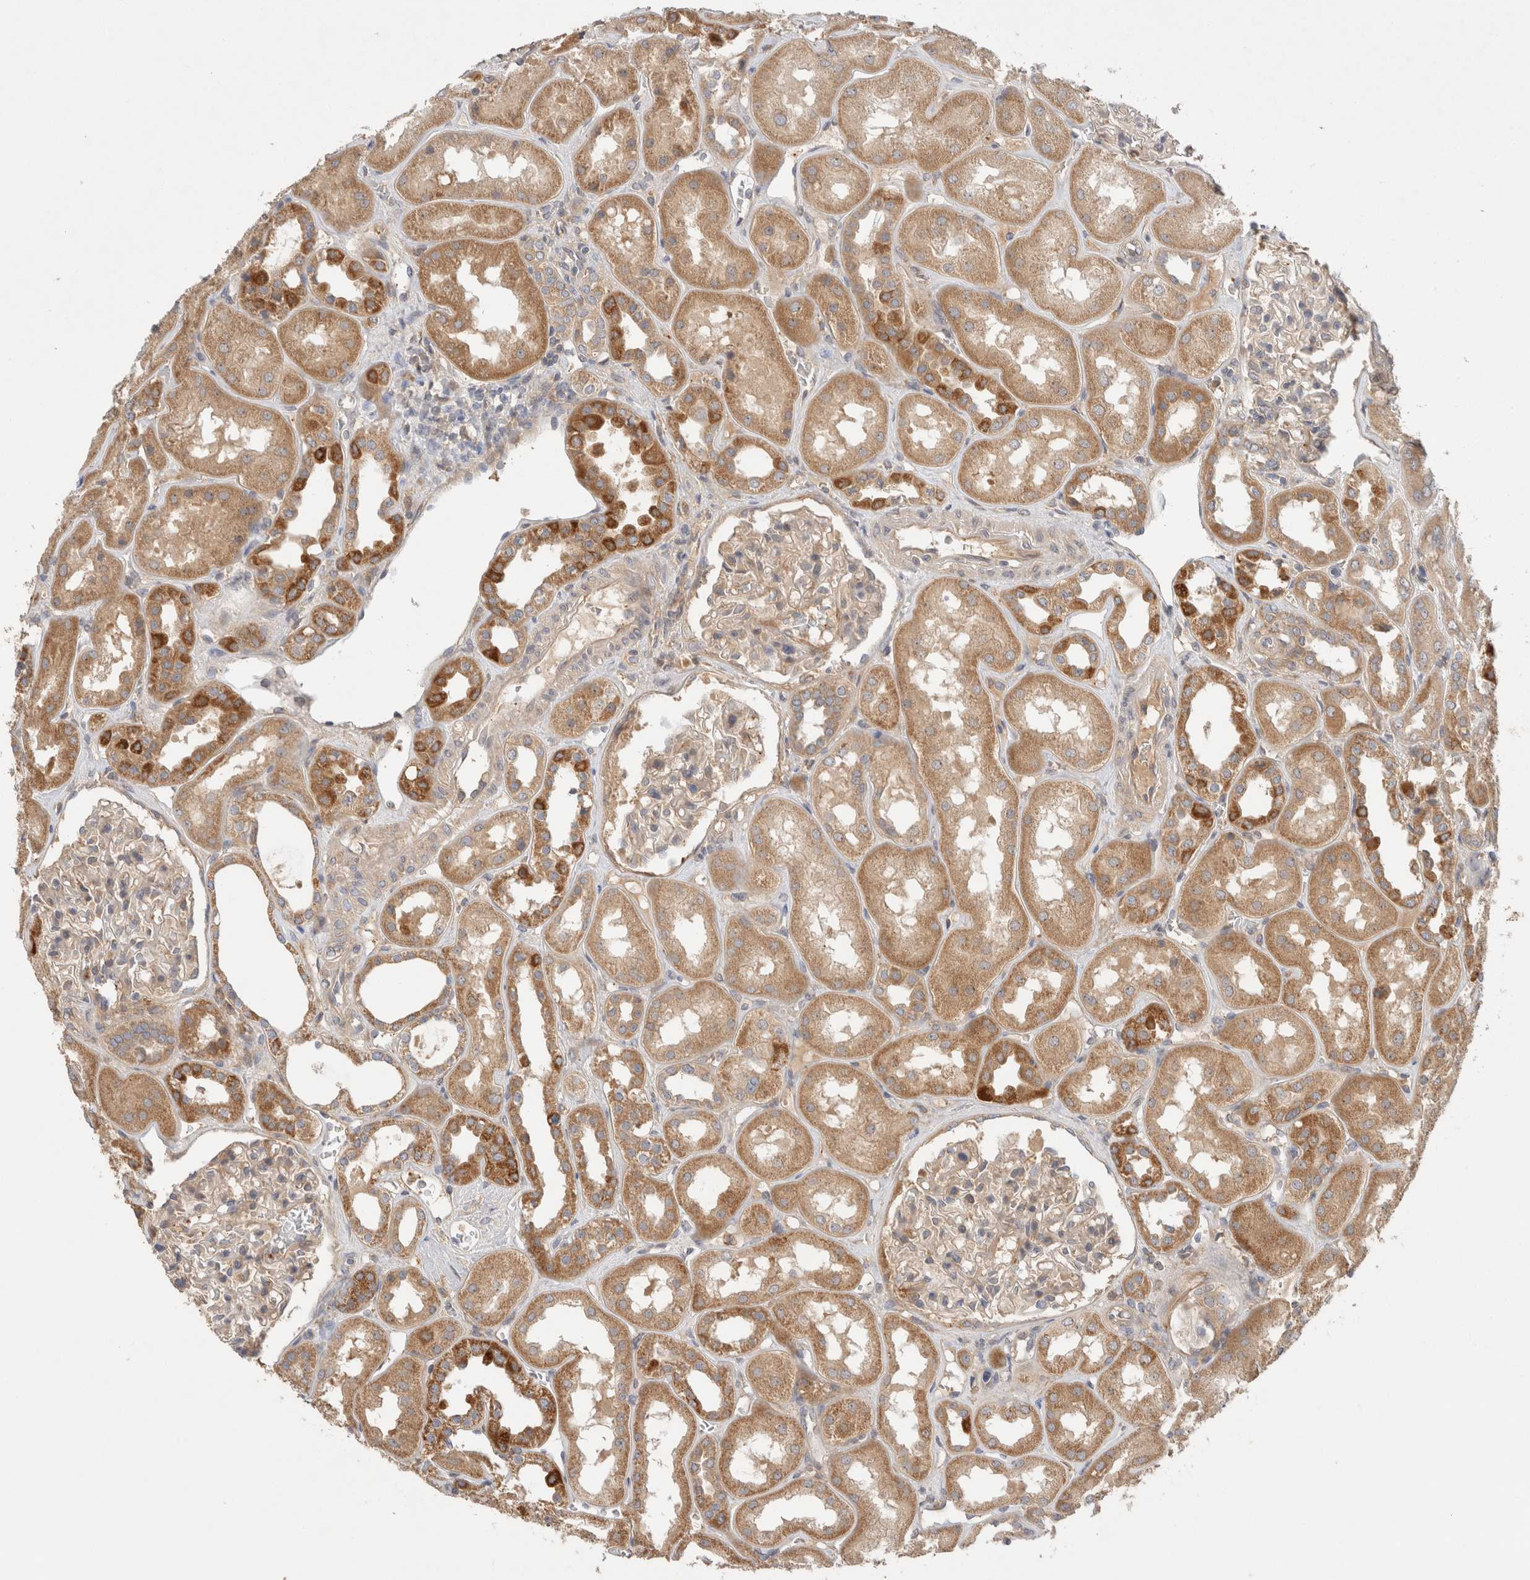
{"staining": {"intensity": "weak", "quantity": "<25%", "location": "cytoplasmic/membranous"}, "tissue": "kidney", "cell_type": "Cells in glomeruli", "image_type": "normal", "snomed": [{"axis": "morphology", "description": "Normal tissue, NOS"}, {"axis": "topography", "description": "Kidney"}], "caption": "A histopathology image of kidney stained for a protein displays no brown staining in cells in glomeruli. (DAB (3,3'-diaminobenzidine) IHC visualized using brightfield microscopy, high magnification).", "gene": "C8orf44", "patient": {"sex": "male", "age": 70}}